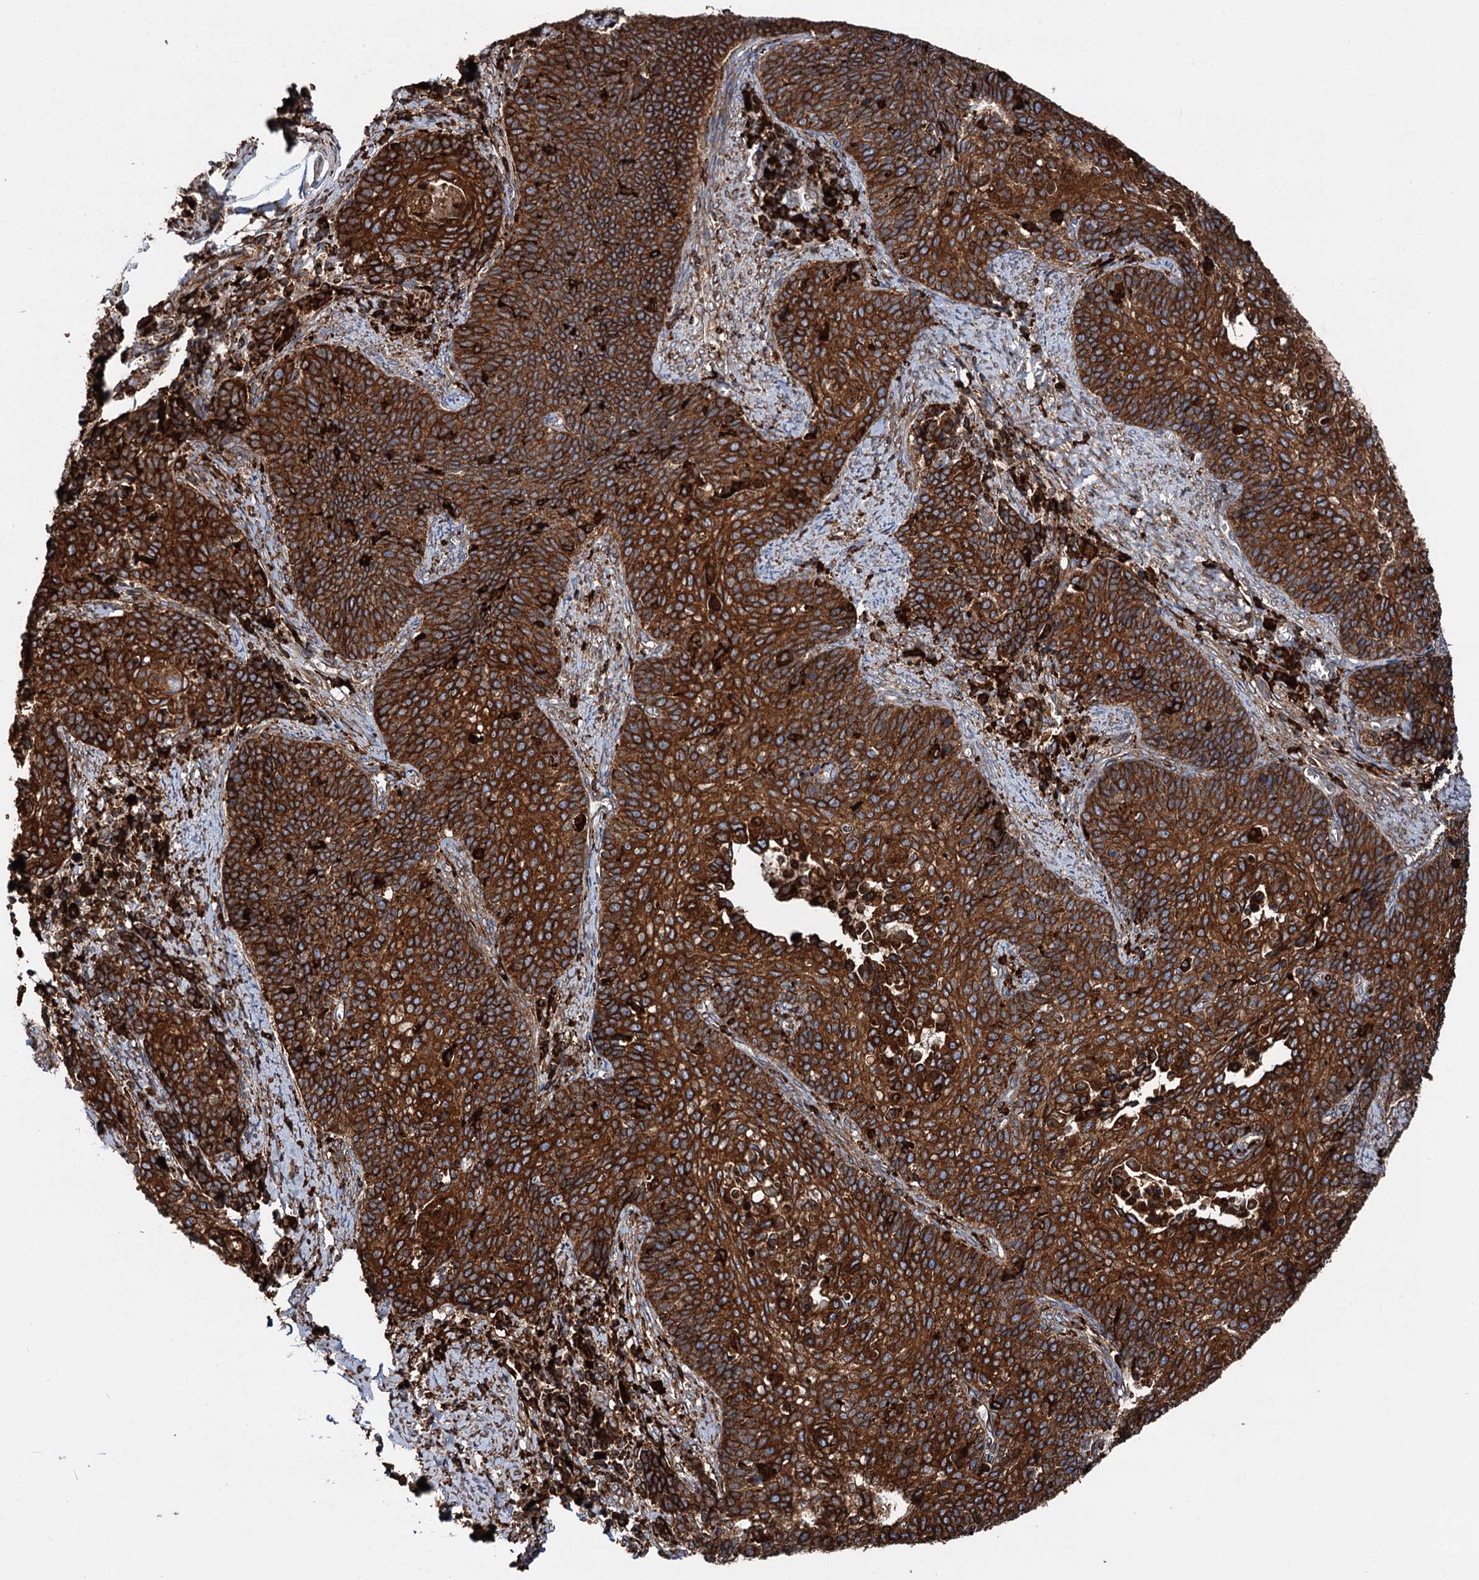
{"staining": {"intensity": "strong", "quantity": ">75%", "location": "cytoplasmic/membranous"}, "tissue": "cervical cancer", "cell_type": "Tumor cells", "image_type": "cancer", "snomed": [{"axis": "morphology", "description": "Squamous cell carcinoma, NOS"}, {"axis": "topography", "description": "Cervix"}], "caption": "Immunohistochemistry (IHC) of human cervical cancer displays high levels of strong cytoplasmic/membranous expression in approximately >75% of tumor cells.", "gene": "ERP29", "patient": {"sex": "female", "age": 39}}